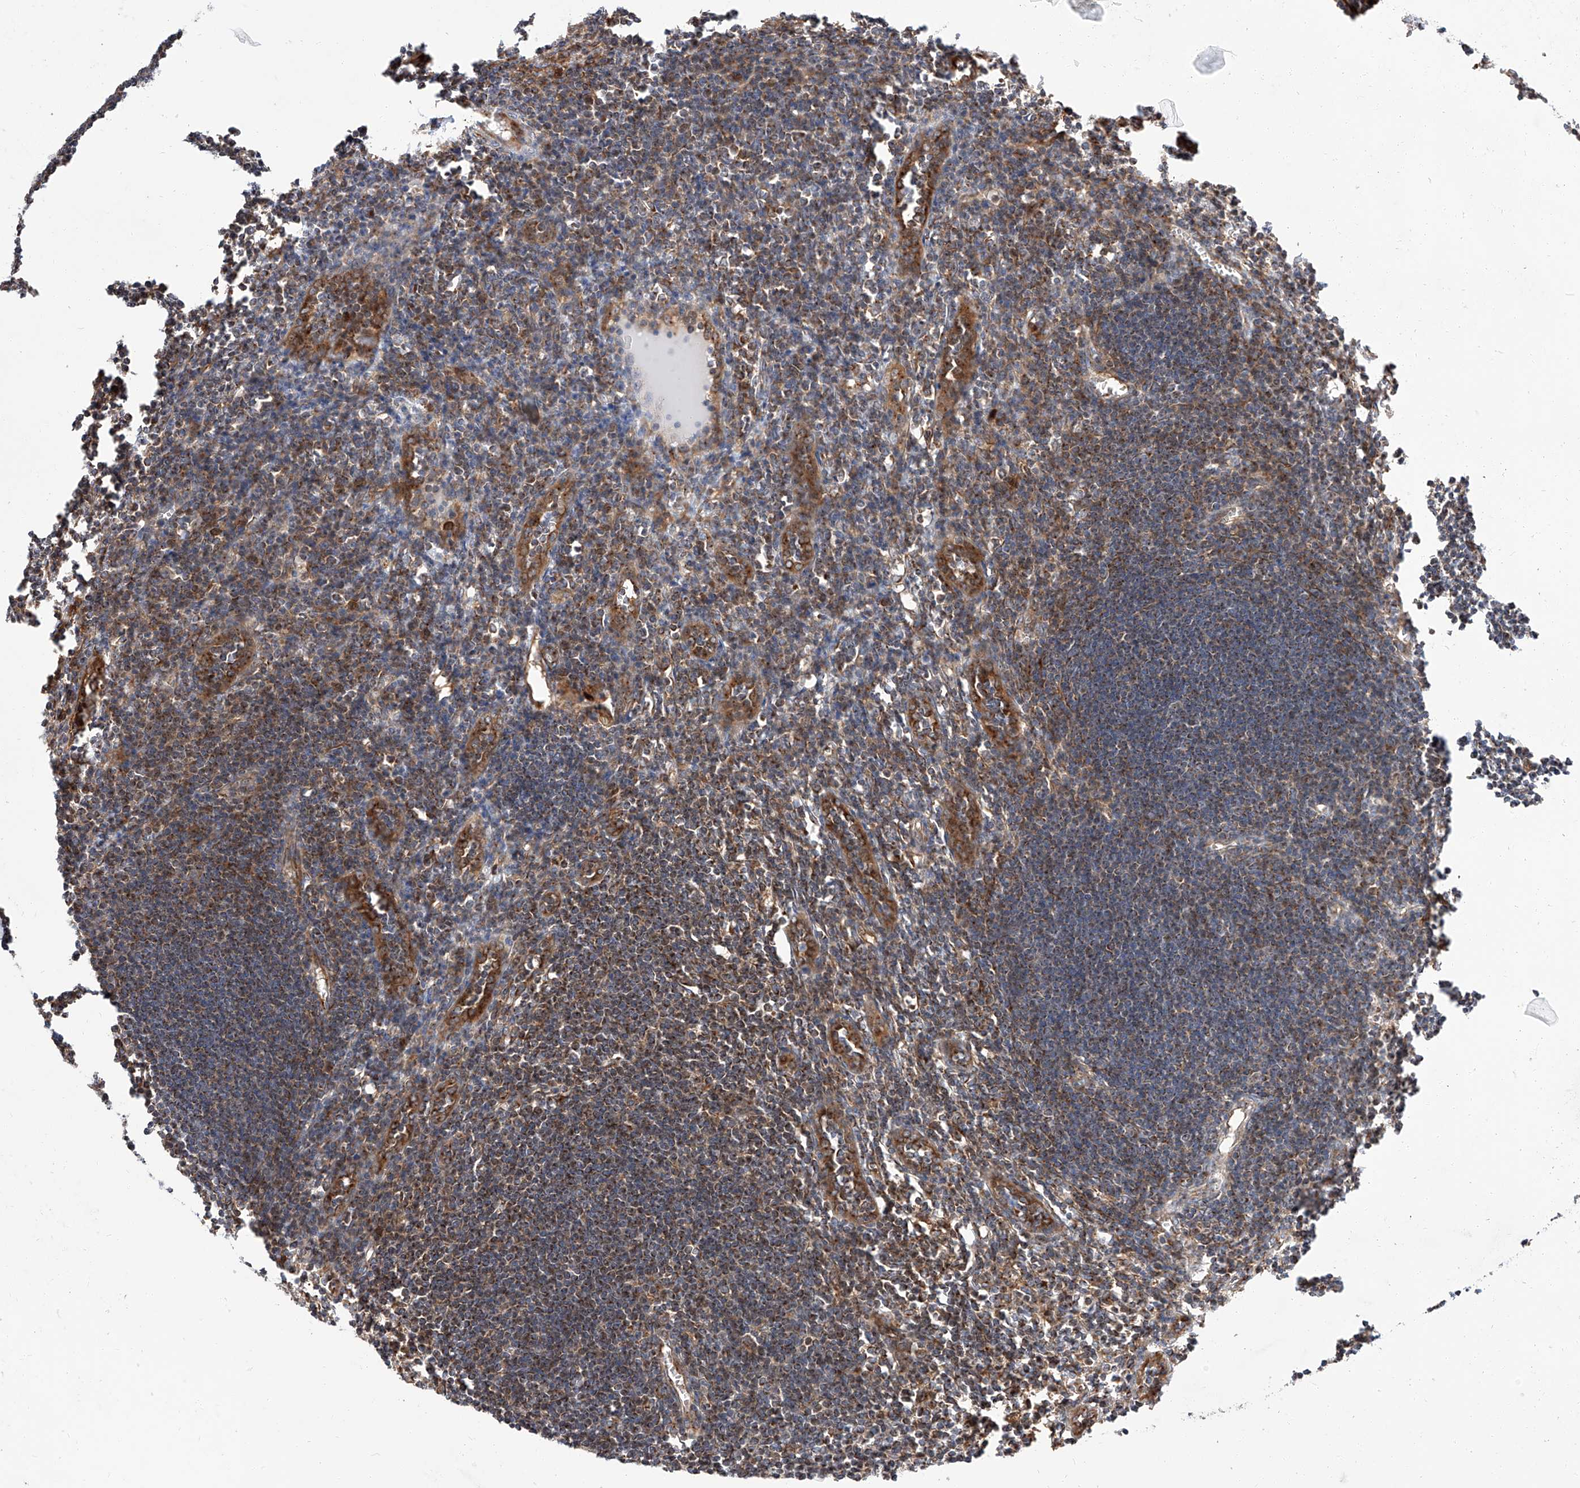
{"staining": {"intensity": "moderate", "quantity": "25%-75%", "location": "cytoplasmic/membranous"}, "tissue": "lymph node", "cell_type": "Germinal center cells", "image_type": "normal", "snomed": [{"axis": "morphology", "description": "Normal tissue, NOS"}, {"axis": "morphology", "description": "Malignant melanoma, Metastatic site"}, {"axis": "topography", "description": "Lymph node"}], "caption": "A brown stain shows moderate cytoplasmic/membranous staining of a protein in germinal center cells of benign human lymph node. The protein is stained brown, and the nuclei are stained in blue (DAB IHC with brightfield microscopy, high magnification).", "gene": "ISCA2", "patient": {"sex": "male", "age": 41}}